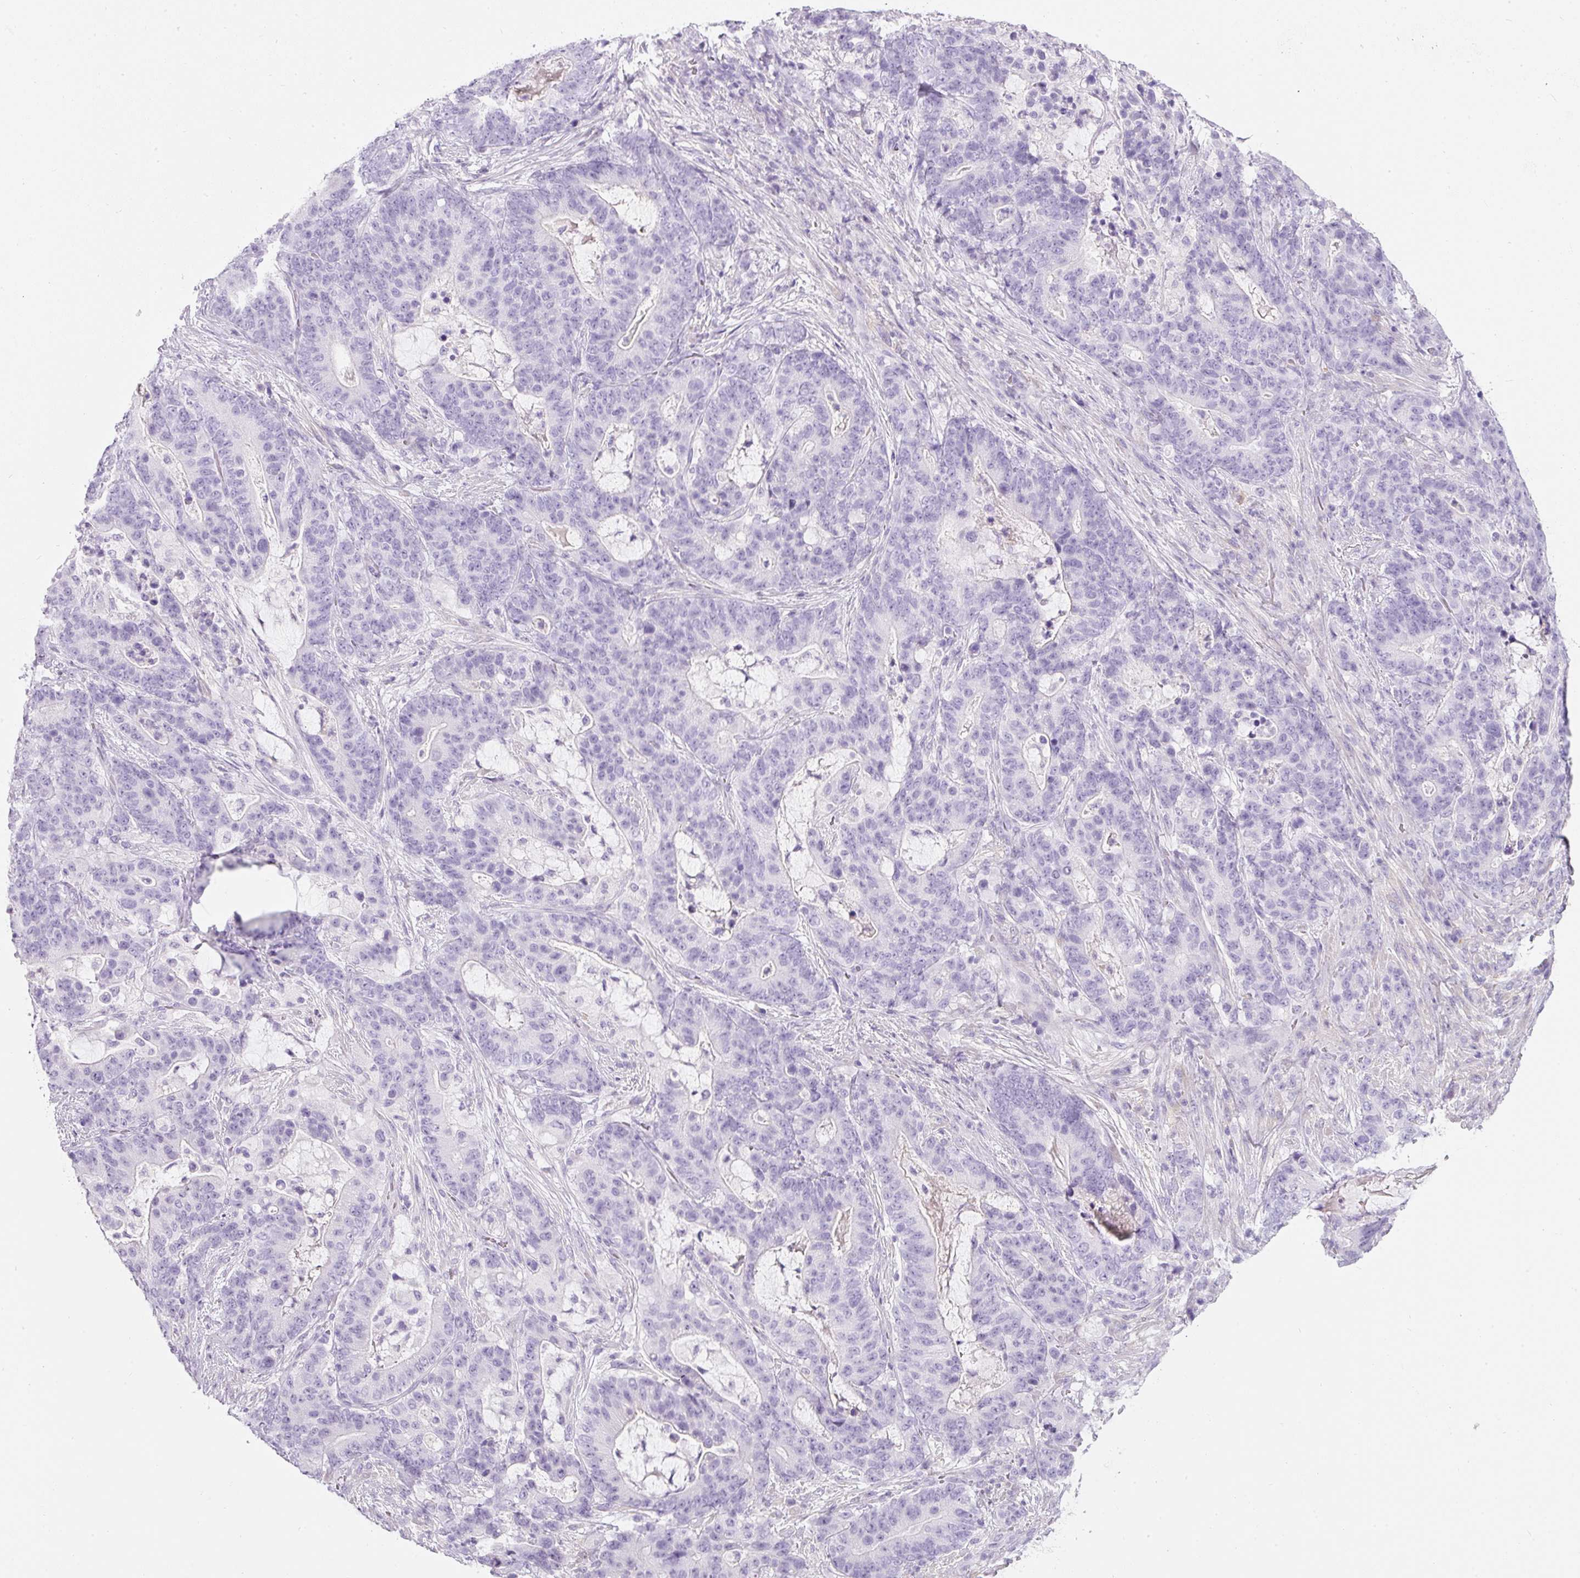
{"staining": {"intensity": "negative", "quantity": "none", "location": "none"}, "tissue": "stomach cancer", "cell_type": "Tumor cells", "image_type": "cancer", "snomed": [{"axis": "morphology", "description": "Normal tissue, NOS"}, {"axis": "morphology", "description": "Adenocarcinoma, NOS"}, {"axis": "topography", "description": "Stomach"}], "caption": "Immunohistochemical staining of human adenocarcinoma (stomach) demonstrates no significant staining in tumor cells. Brightfield microscopy of IHC stained with DAB (brown) and hematoxylin (blue), captured at high magnification.", "gene": "DNM1", "patient": {"sex": "female", "age": 64}}